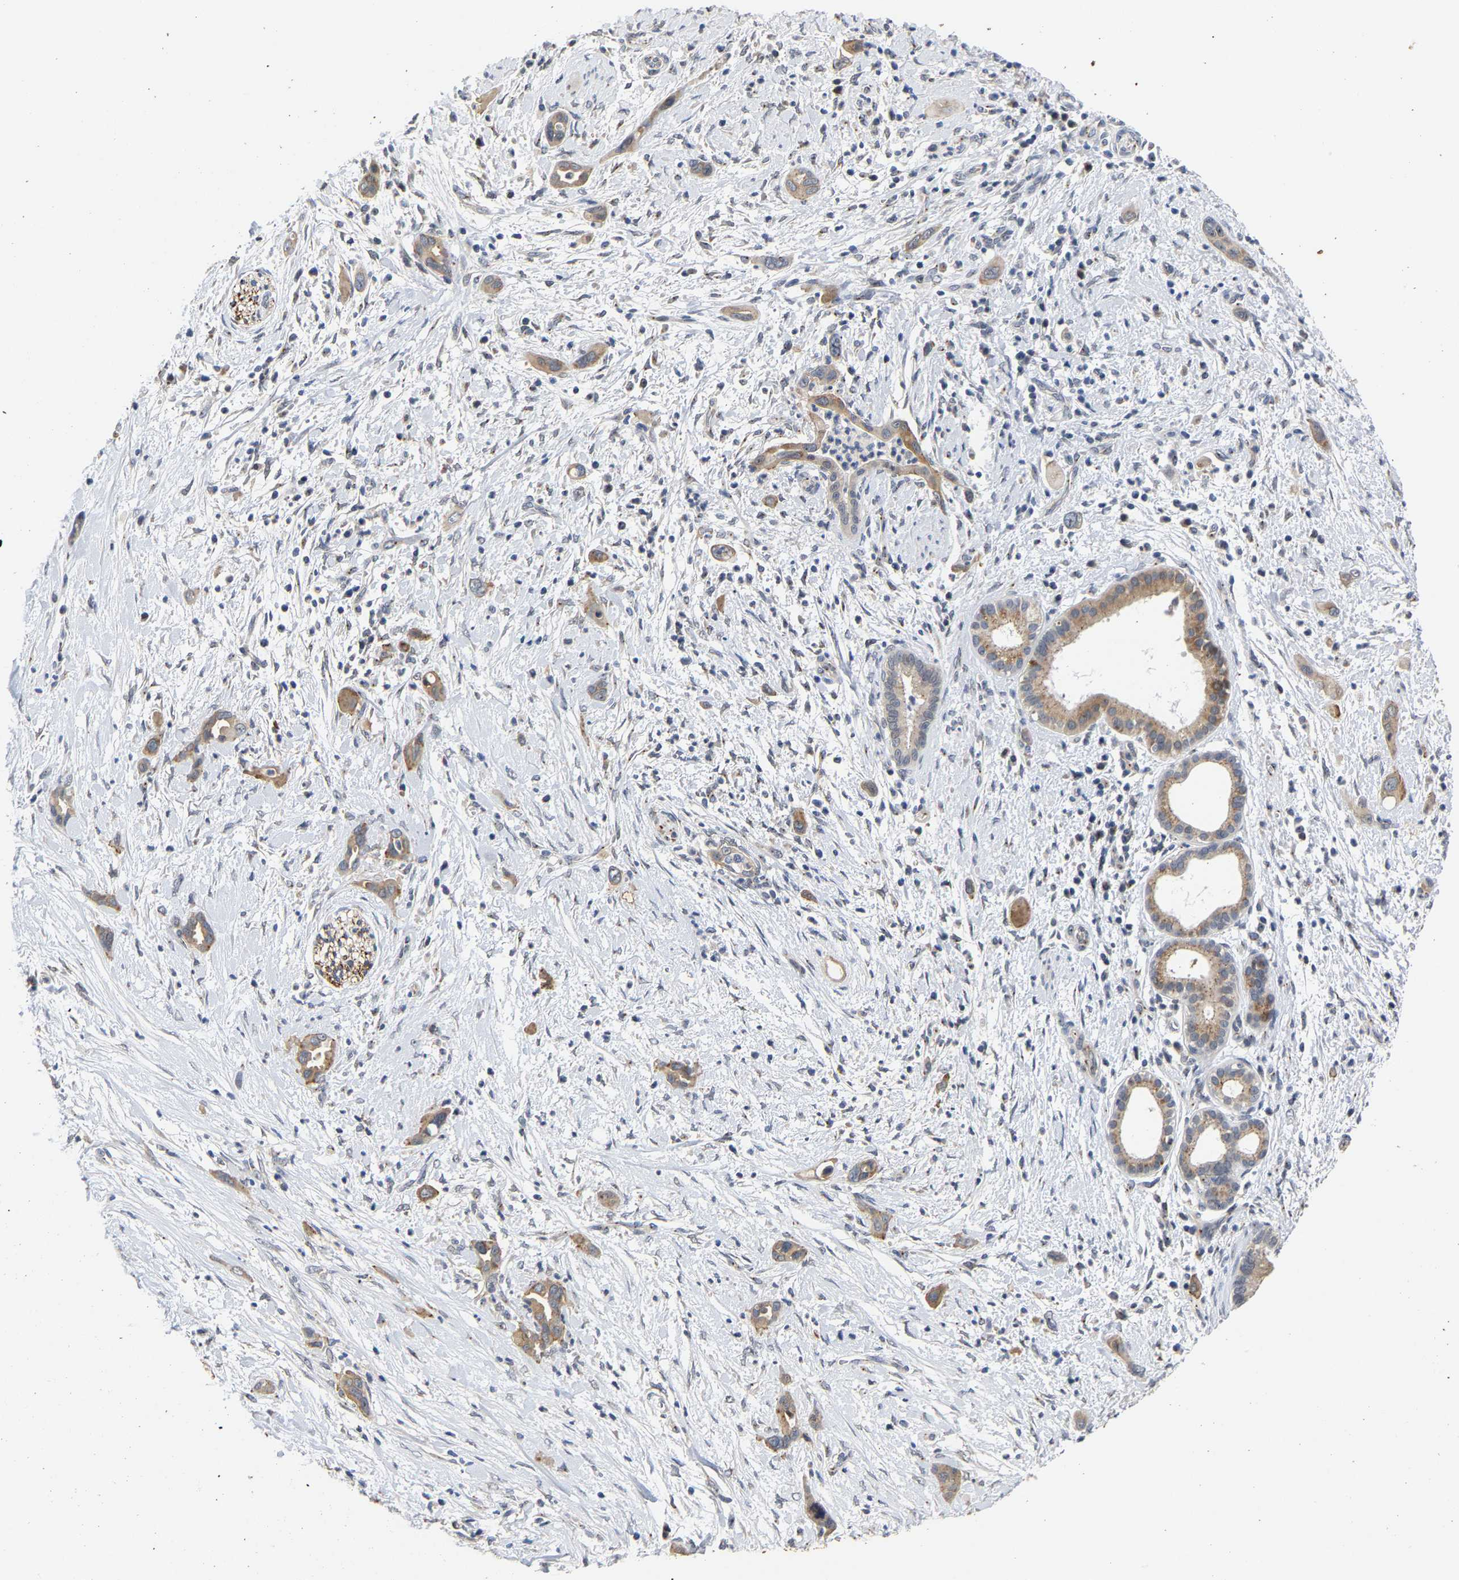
{"staining": {"intensity": "moderate", "quantity": ">75%", "location": "cytoplasmic/membranous"}, "tissue": "pancreatic cancer", "cell_type": "Tumor cells", "image_type": "cancer", "snomed": [{"axis": "morphology", "description": "Adenocarcinoma, NOS"}, {"axis": "topography", "description": "Pancreas"}], "caption": "The image reveals a brown stain indicating the presence of a protein in the cytoplasmic/membranous of tumor cells in adenocarcinoma (pancreatic). The protein of interest is stained brown, and the nuclei are stained in blue (DAB (3,3'-diaminobenzidine) IHC with brightfield microscopy, high magnification).", "gene": "PCNT", "patient": {"sex": "male", "age": 59}}